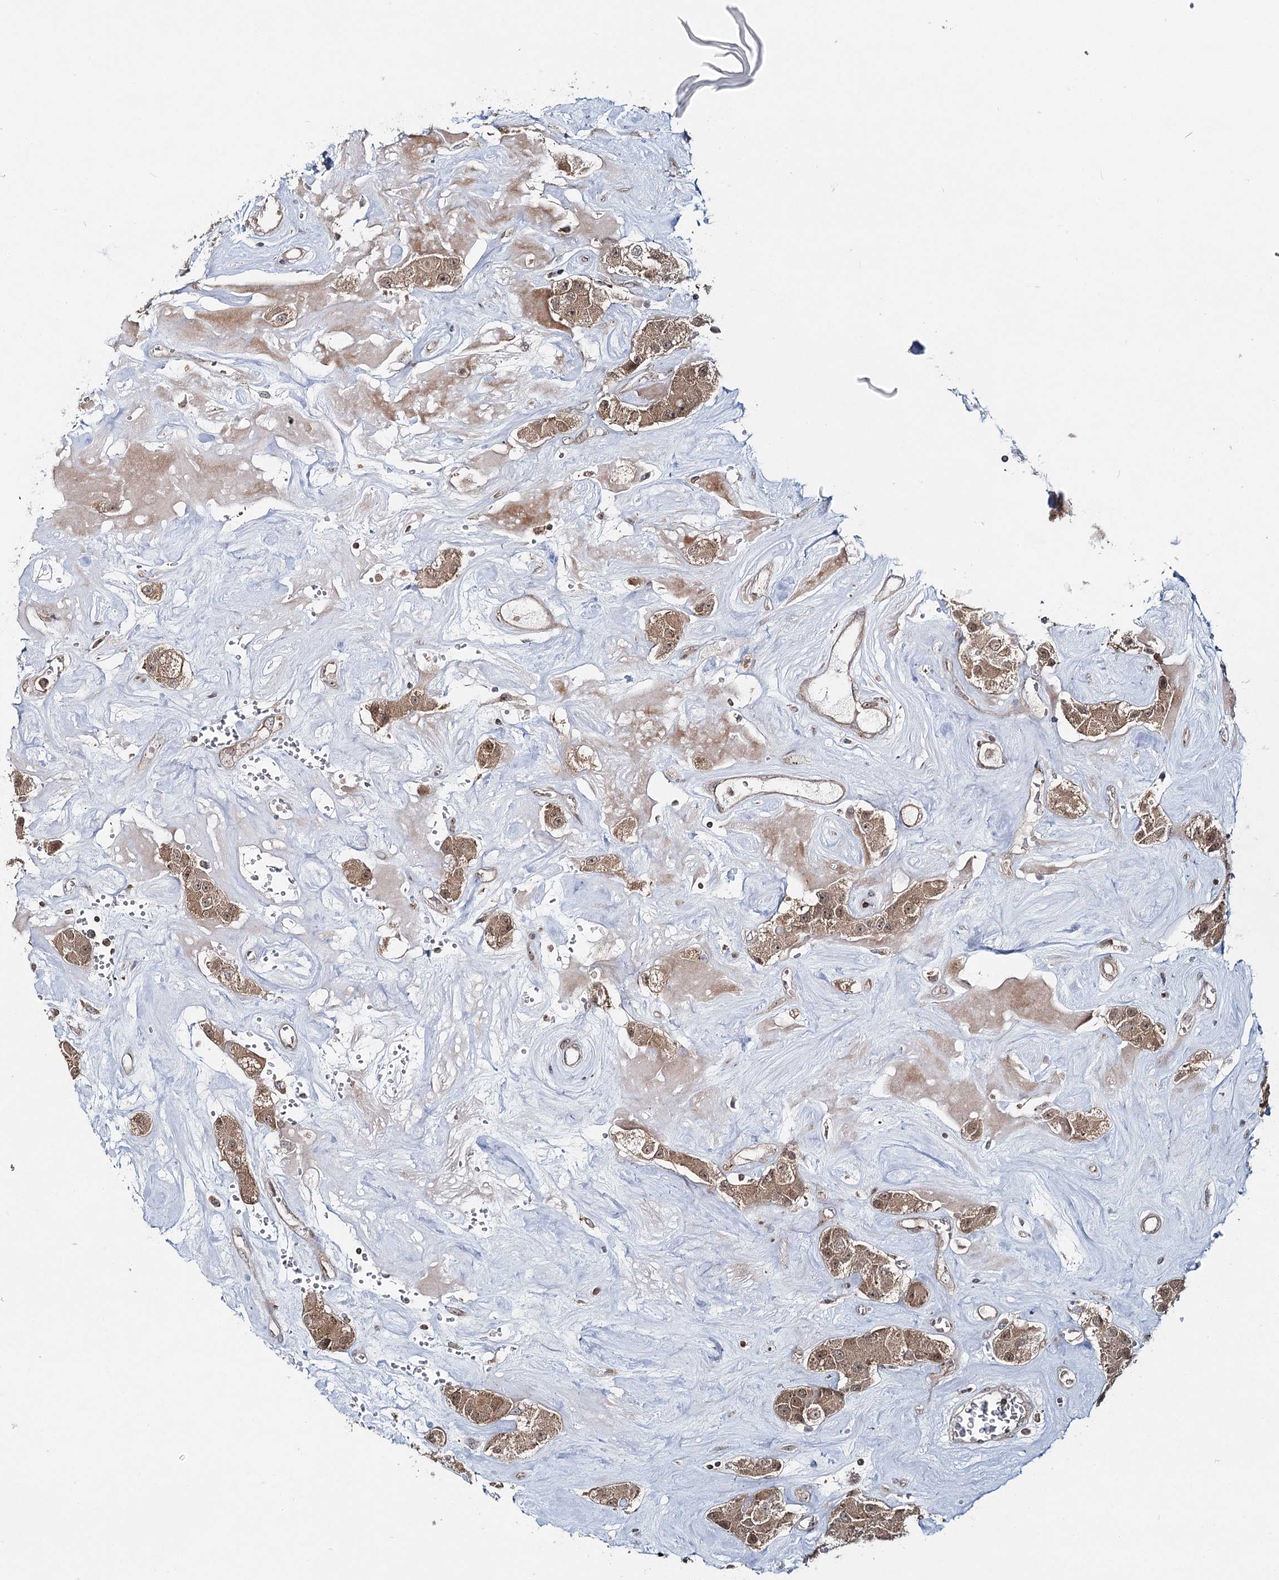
{"staining": {"intensity": "moderate", "quantity": ">75%", "location": "cytoplasmic/membranous,nuclear"}, "tissue": "carcinoid", "cell_type": "Tumor cells", "image_type": "cancer", "snomed": [{"axis": "morphology", "description": "Carcinoid, malignant, NOS"}, {"axis": "topography", "description": "Pancreas"}], "caption": "This image shows carcinoid (malignant) stained with immunohistochemistry (IHC) to label a protein in brown. The cytoplasmic/membranous and nuclear of tumor cells show moderate positivity for the protein. Nuclei are counter-stained blue.", "gene": "FAM120B", "patient": {"sex": "male", "age": 41}}